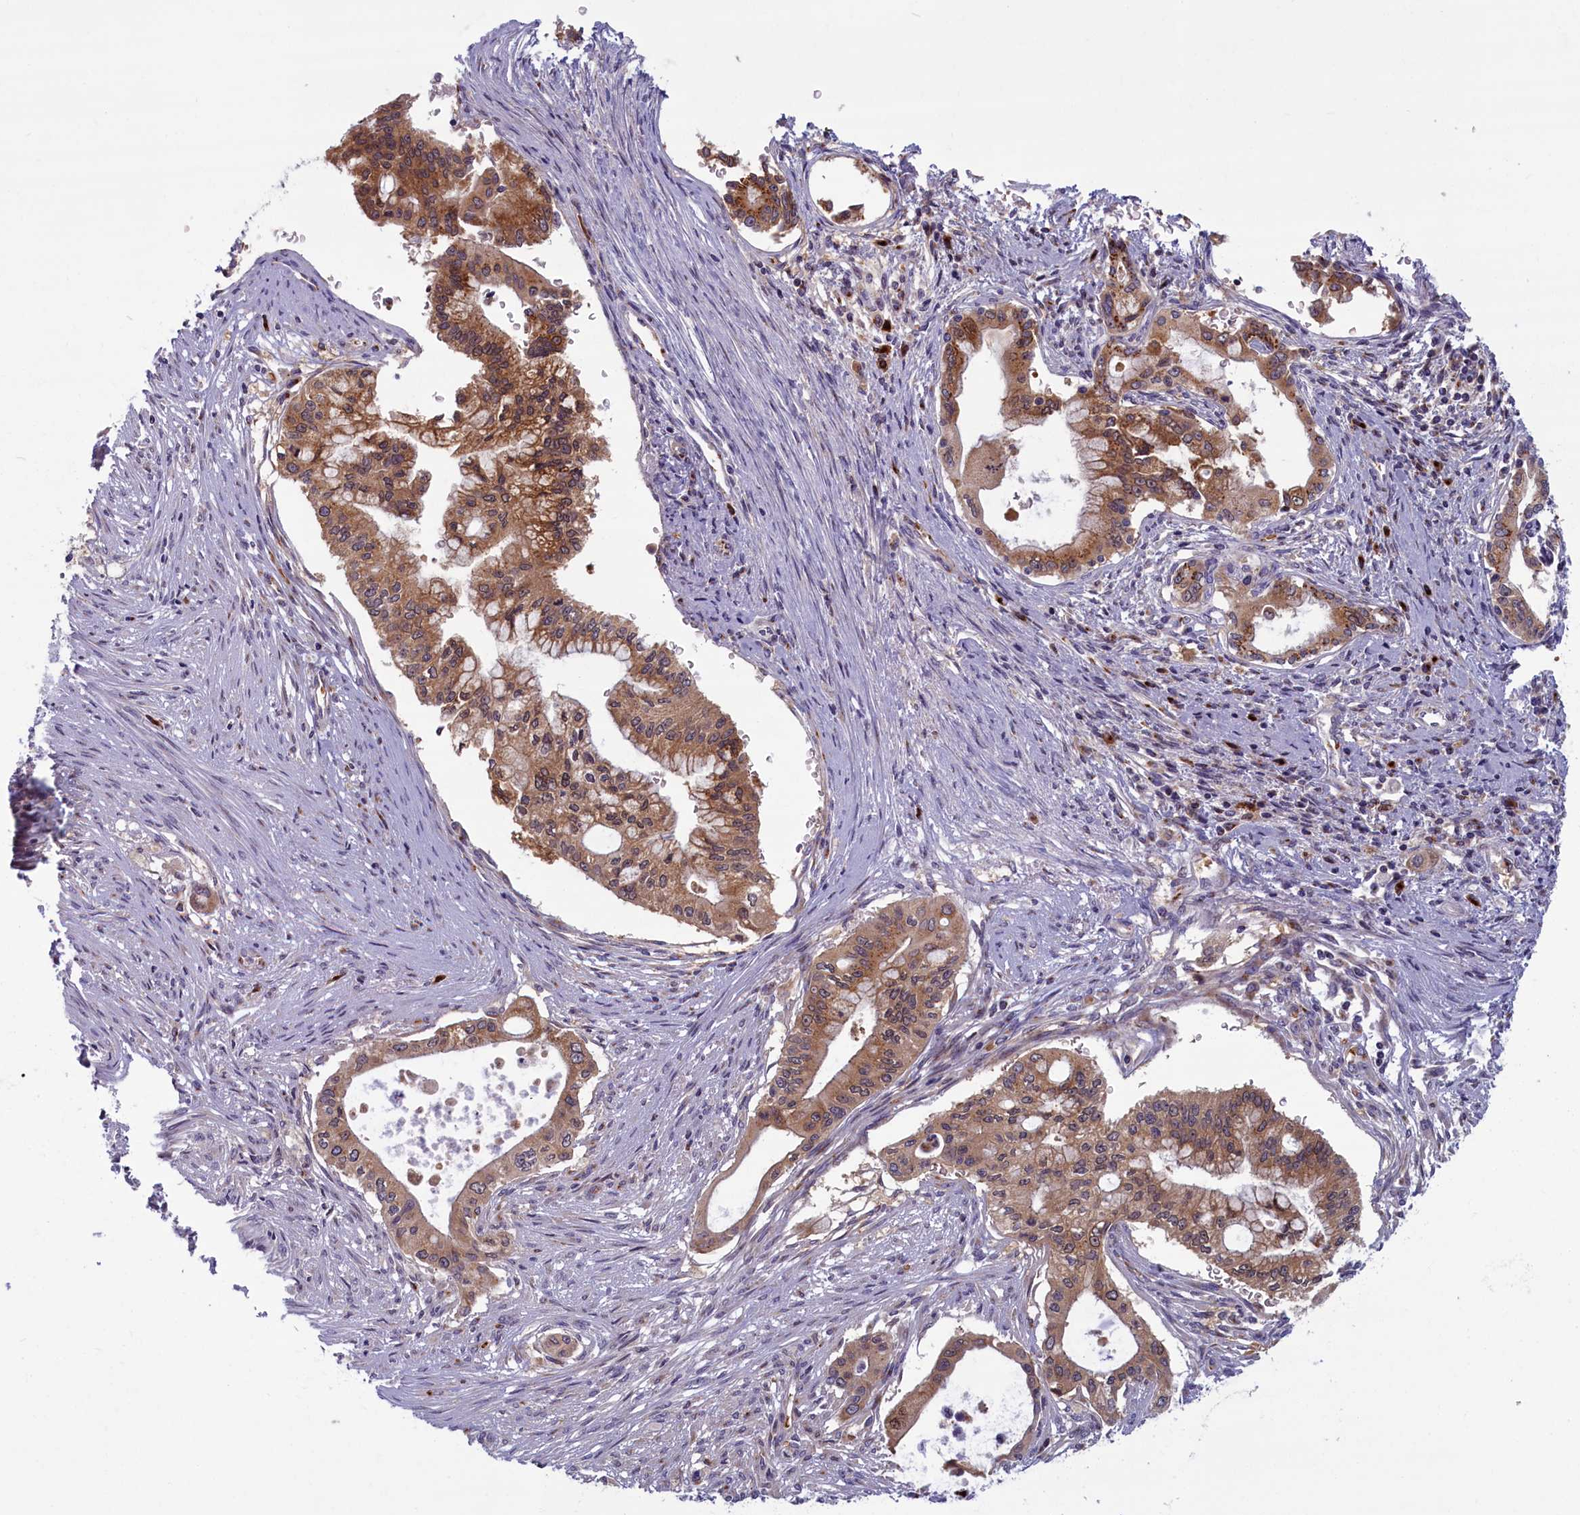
{"staining": {"intensity": "moderate", "quantity": ">75%", "location": "cytoplasmic/membranous"}, "tissue": "pancreatic cancer", "cell_type": "Tumor cells", "image_type": "cancer", "snomed": [{"axis": "morphology", "description": "Adenocarcinoma, NOS"}, {"axis": "topography", "description": "Pancreas"}], "caption": "Immunohistochemical staining of human pancreatic adenocarcinoma displays medium levels of moderate cytoplasmic/membranous protein expression in approximately >75% of tumor cells.", "gene": "BLVRB", "patient": {"sex": "male", "age": 46}}